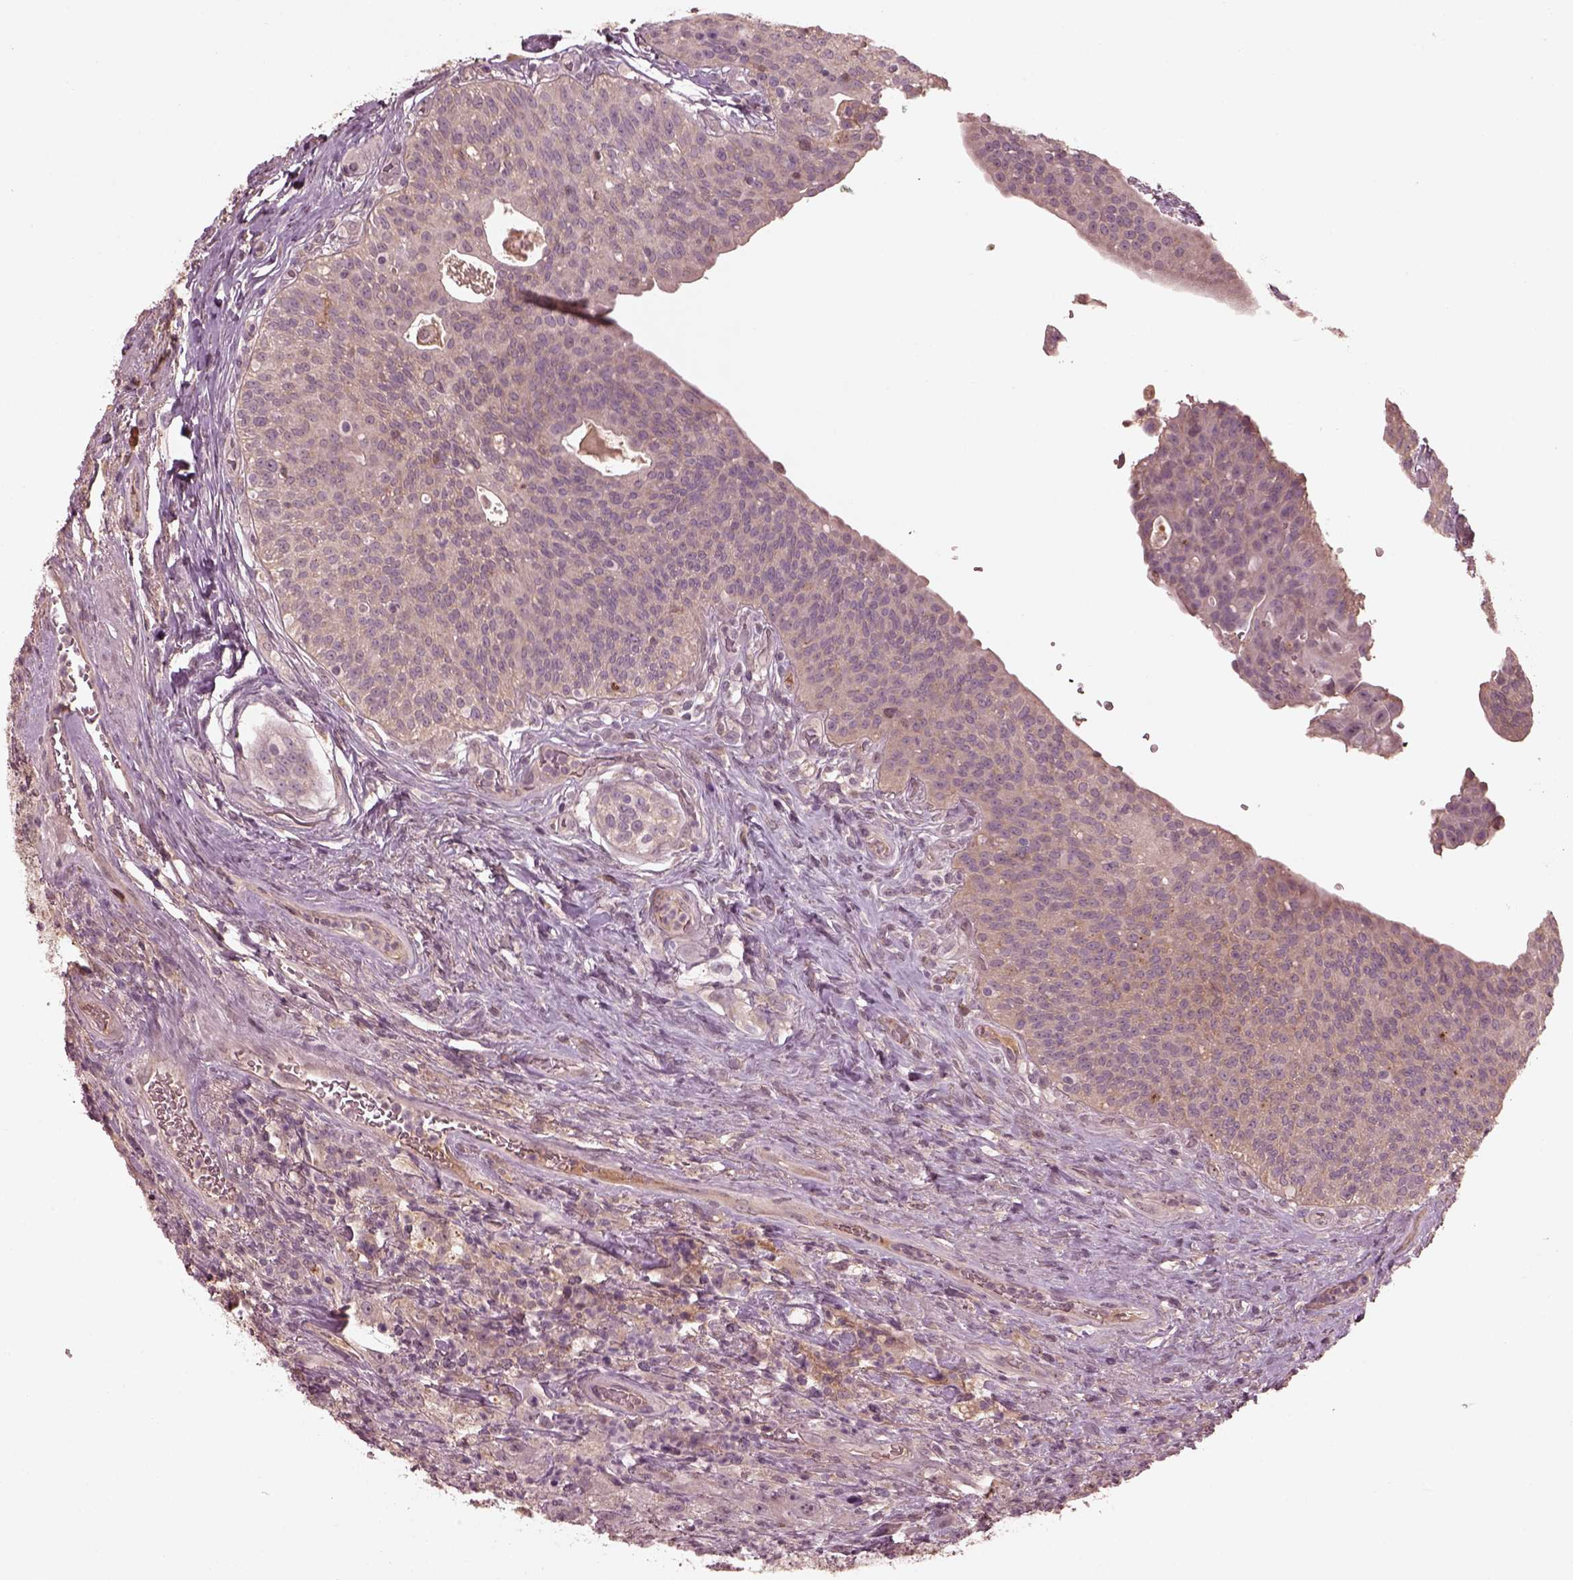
{"staining": {"intensity": "negative", "quantity": "none", "location": "none"}, "tissue": "urothelial cancer", "cell_type": "Tumor cells", "image_type": "cancer", "snomed": [{"axis": "morphology", "description": "Urothelial carcinoma, High grade"}, {"axis": "topography", "description": "Urinary bladder"}], "caption": "An IHC photomicrograph of high-grade urothelial carcinoma is shown. There is no staining in tumor cells of high-grade urothelial carcinoma.", "gene": "VWA5B1", "patient": {"sex": "male", "age": 79}}